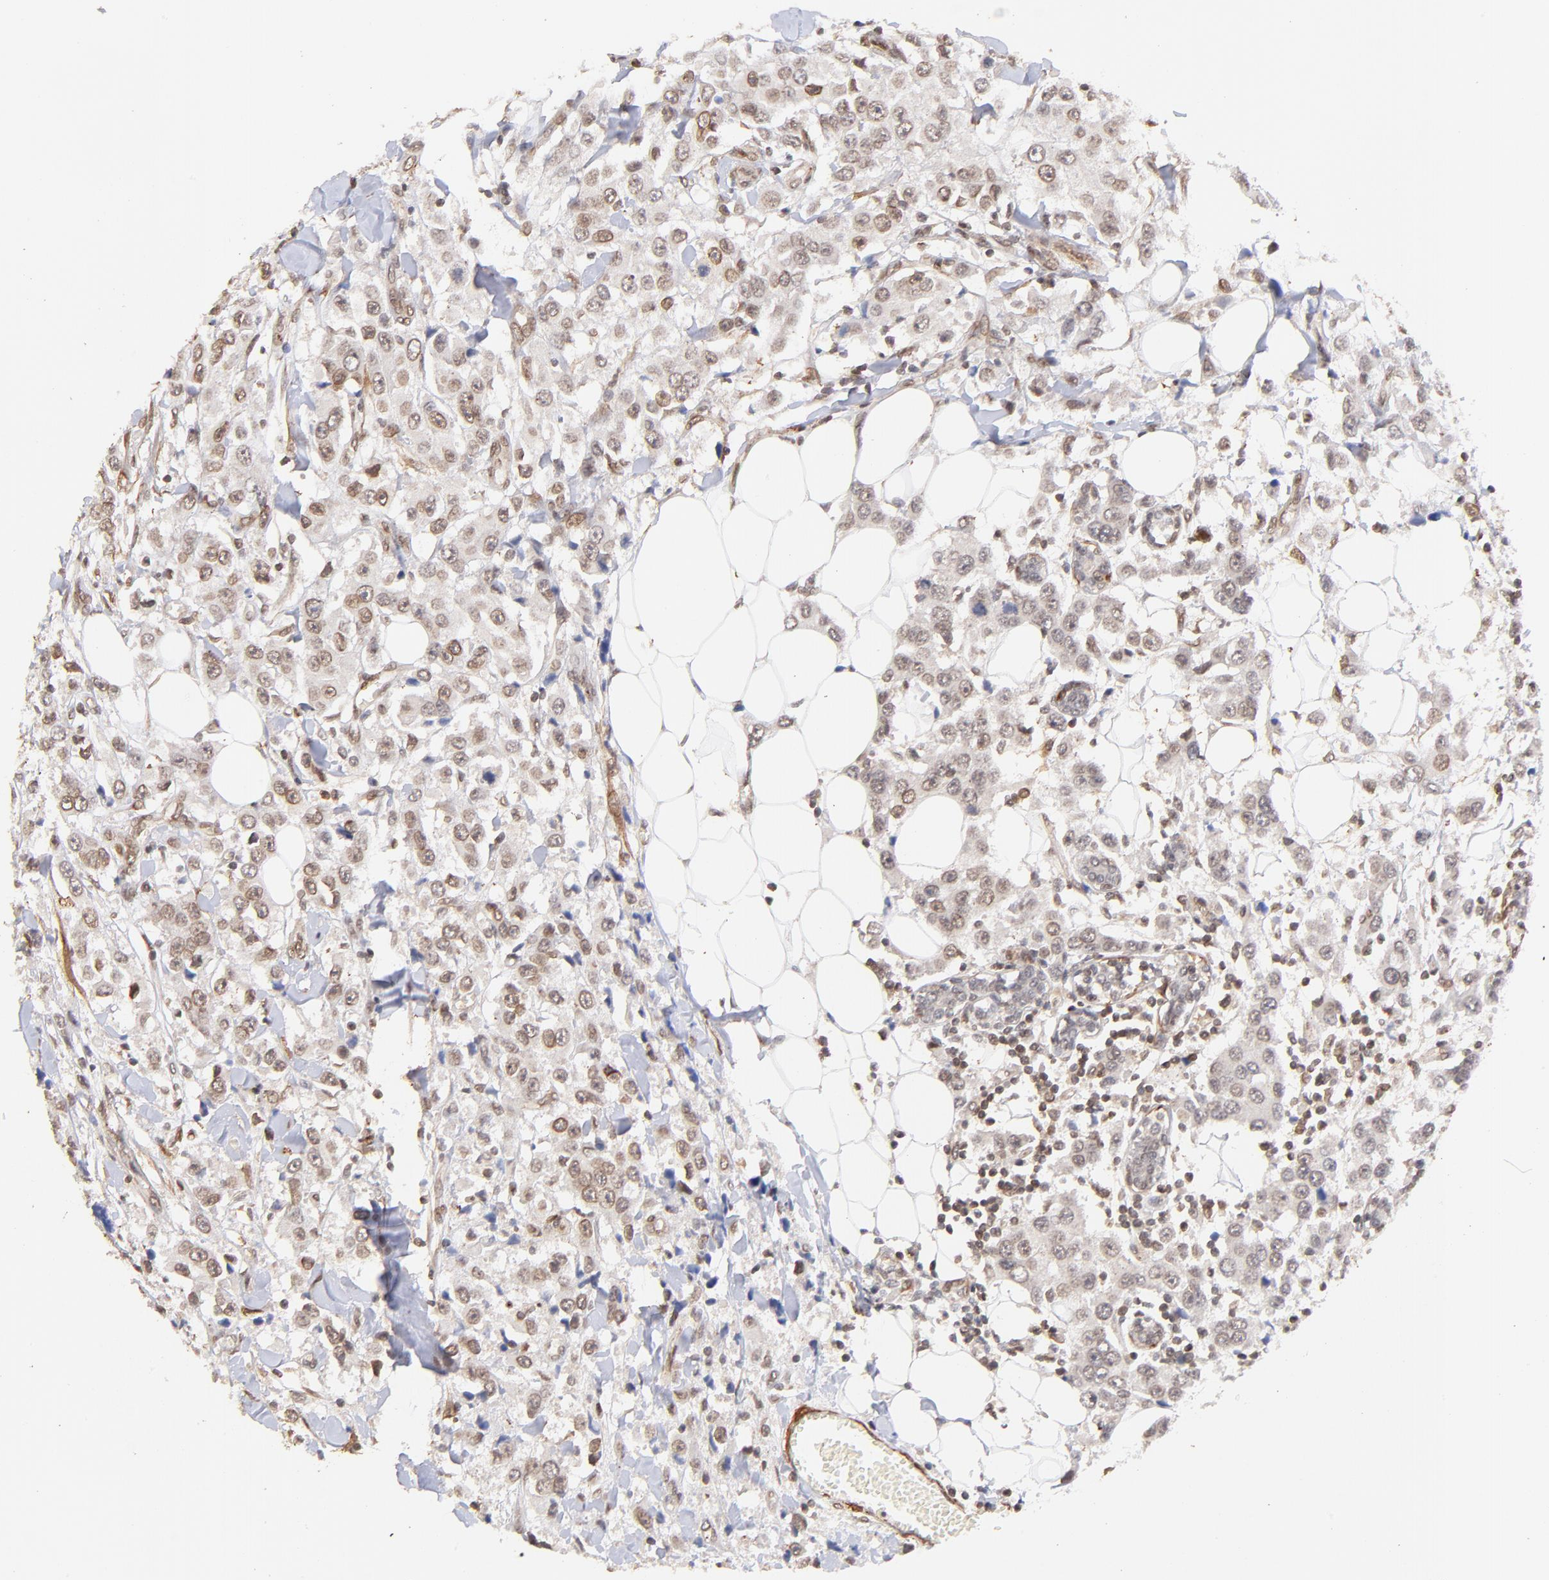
{"staining": {"intensity": "weak", "quantity": ">75%", "location": "cytoplasmic/membranous,nuclear"}, "tissue": "breast cancer", "cell_type": "Tumor cells", "image_type": "cancer", "snomed": [{"axis": "morphology", "description": "Duct carcinoma"}, {"axis": "topography", "description": "Breast"}], "caption": "This is an image of immunohistochemistry staining of breast cancer, which shows weak staining in the cytoplasmic/membranous and nuclear of tumor cells.", "gene": "ZFP92", "patient": {"sex": "female", "age": 58}}